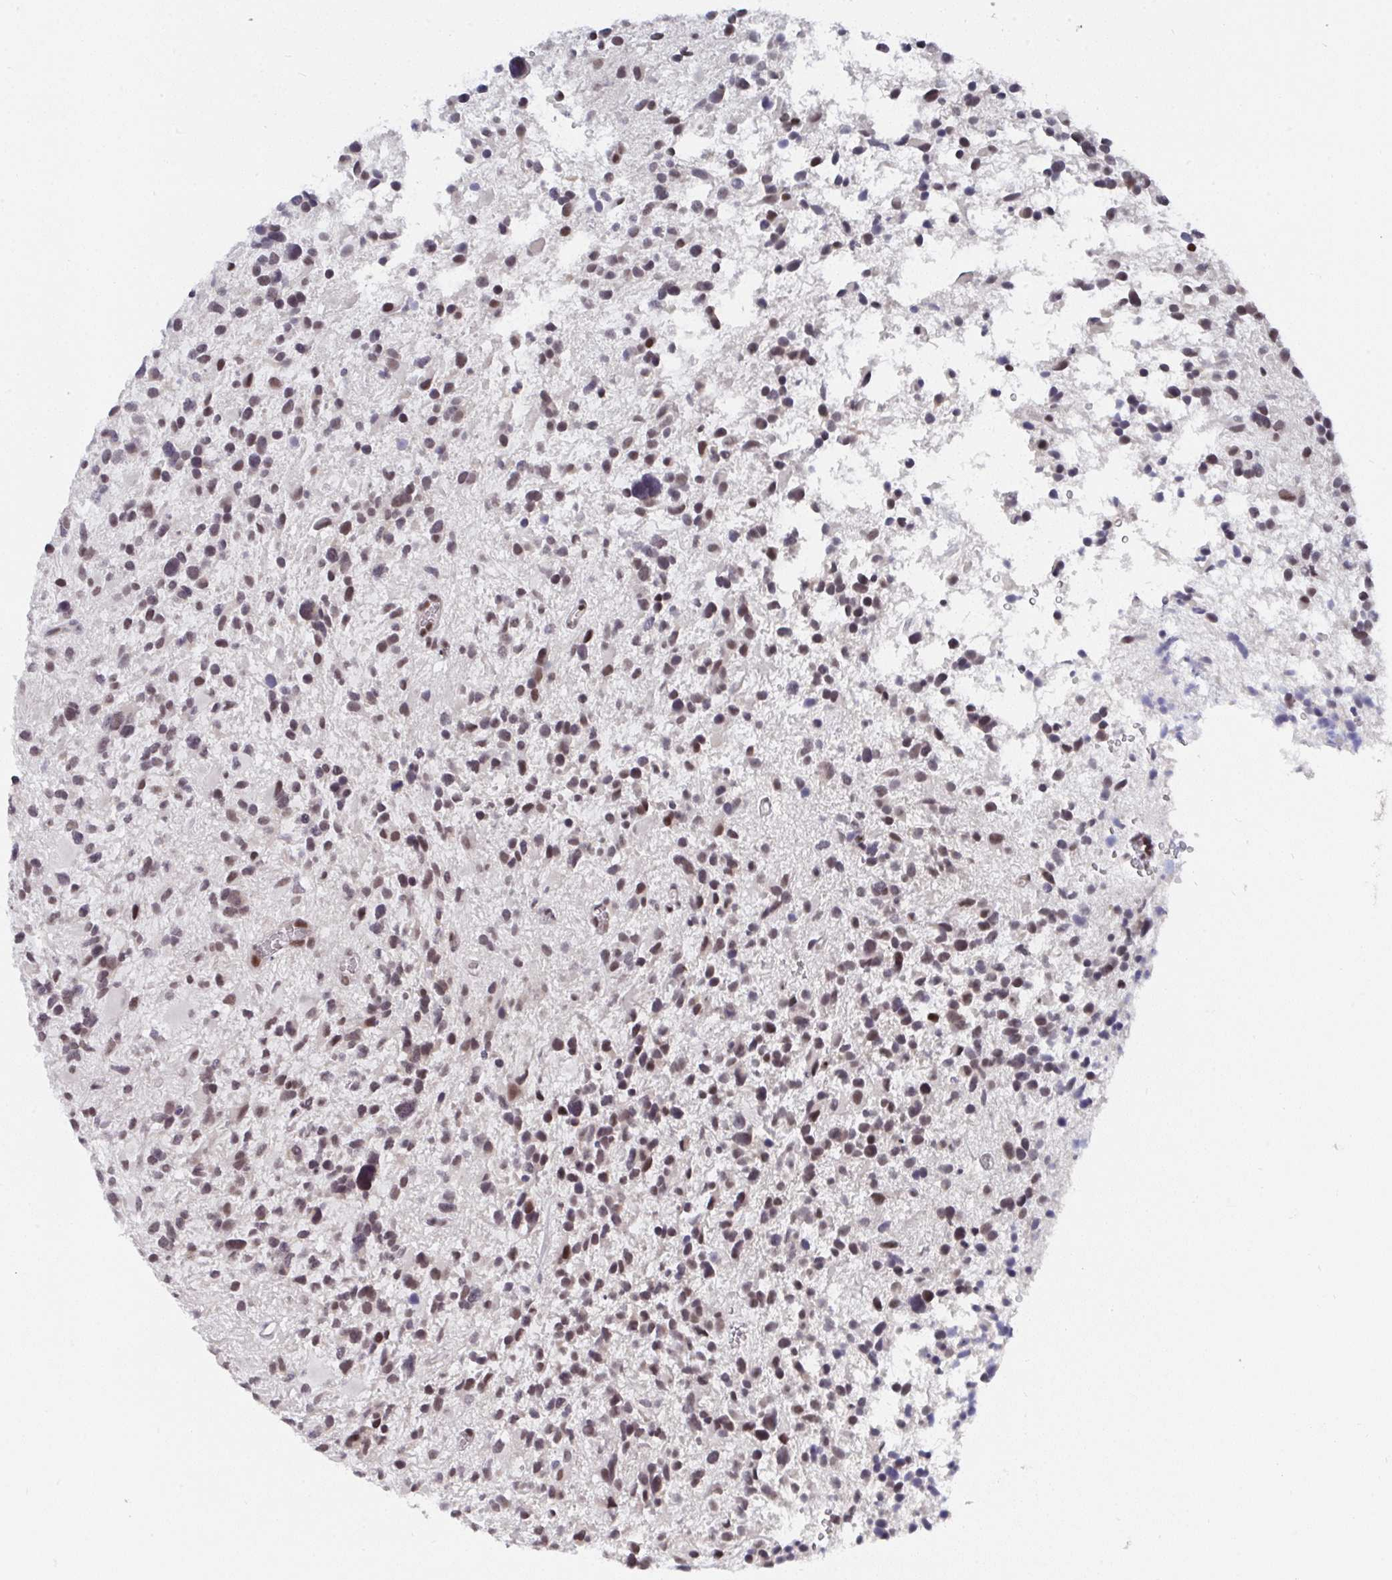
{"staining": {"intensity": "weak", "quantity": ">75%", "location": "nuclear"}, "tissue": "glioma", "cell_type": "Tumor cells", "image_type": "cancer", "snomed": [{"axis": "morphology", "description": "Glioma, malignant, High grade"}, {"axis": "topography", "description": "Brain"}], "caption": "Weak nuclear protein positivity is appreciated in about >75% of tumor cells in glioma.", "gene": "JMJD1C", "patient": {"sex": "female", "age": 11}}